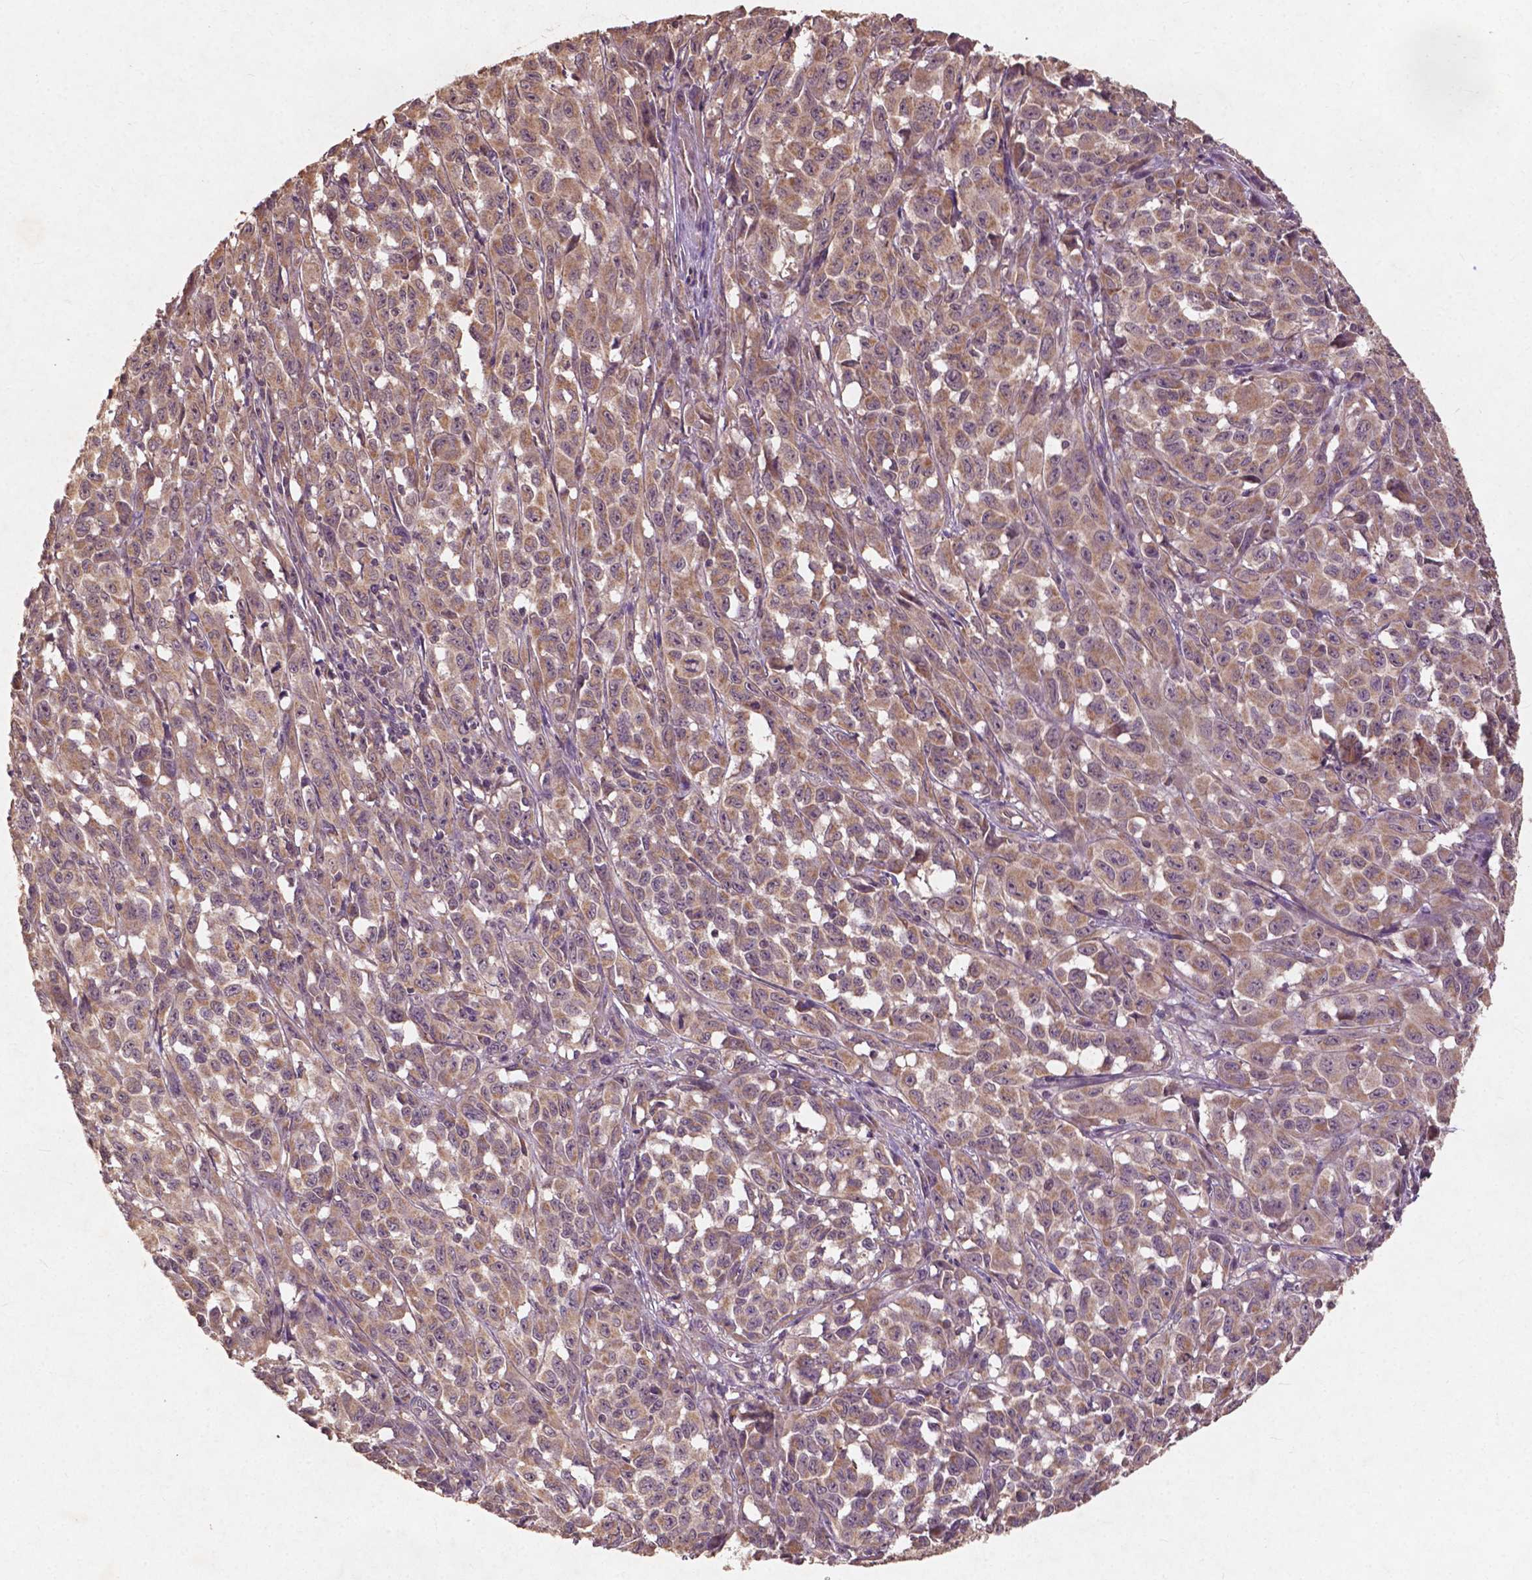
{"staining": {"intensity": "moderate", "quantity": ">75%", "location": "cytoplasmic/membranous"}, "tissue": "melanoma", "cell_type": "Tumor cells", "image_type": "cancer", "snomed": [{"axis": "morphology", "description": "Malignant melanoma, NOS"}, {"axis": "topography", "description": "Vulva, labia, clitoris and Bartholin´s gland, NO"}], "caption": "Immunohistochemical staining of human melanoma demonstrates medium levels of moderate cytoplasmic/membranous protein staining in about >75% of tumor cells.", "gene": "ST6GALNAC5", "patient": {"sex": "female", "age": 75}}